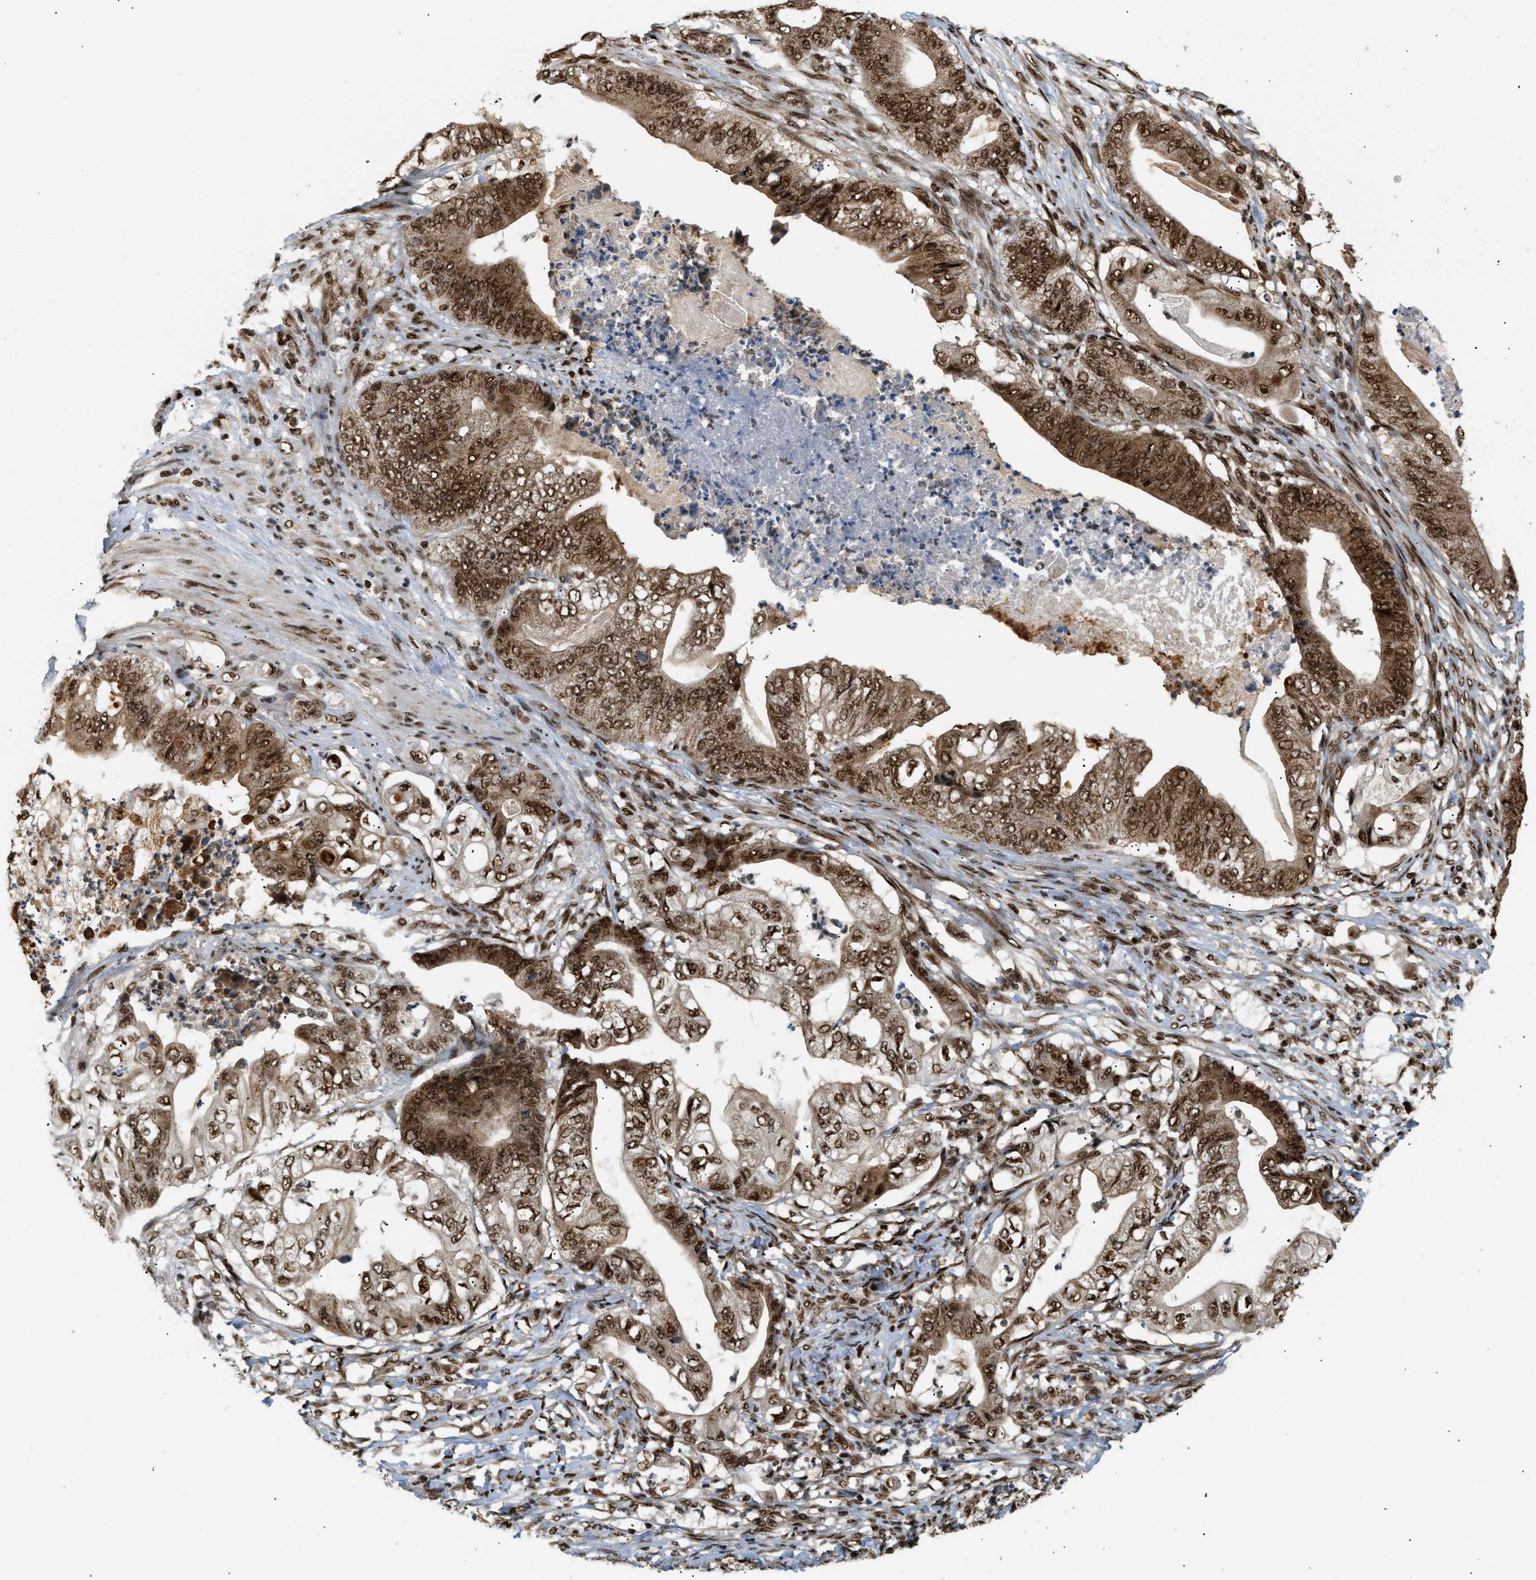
{"staining": {"intensity": "moderate", "quantity": ">75%", "location": "cytoplasmic/membranous,nuclear"}, "tissue": "stomach cancer", "cell_type": "Tumor cells", "image_type": "cancer", "snomed": [{"axis": "morphology", "description": "Adenocarcinoma, NOS"}, {"axis": "topography", "description": "Stomach"}], "caption": "Brown immunohistochemical staining in human stomach adenocarcinoma shows moderate cytoplasmic/membranous and nuclear staining in about >75% of tumor cells.", "gene": "RBM5", "patient": {"sex": "female", "age": 73}}